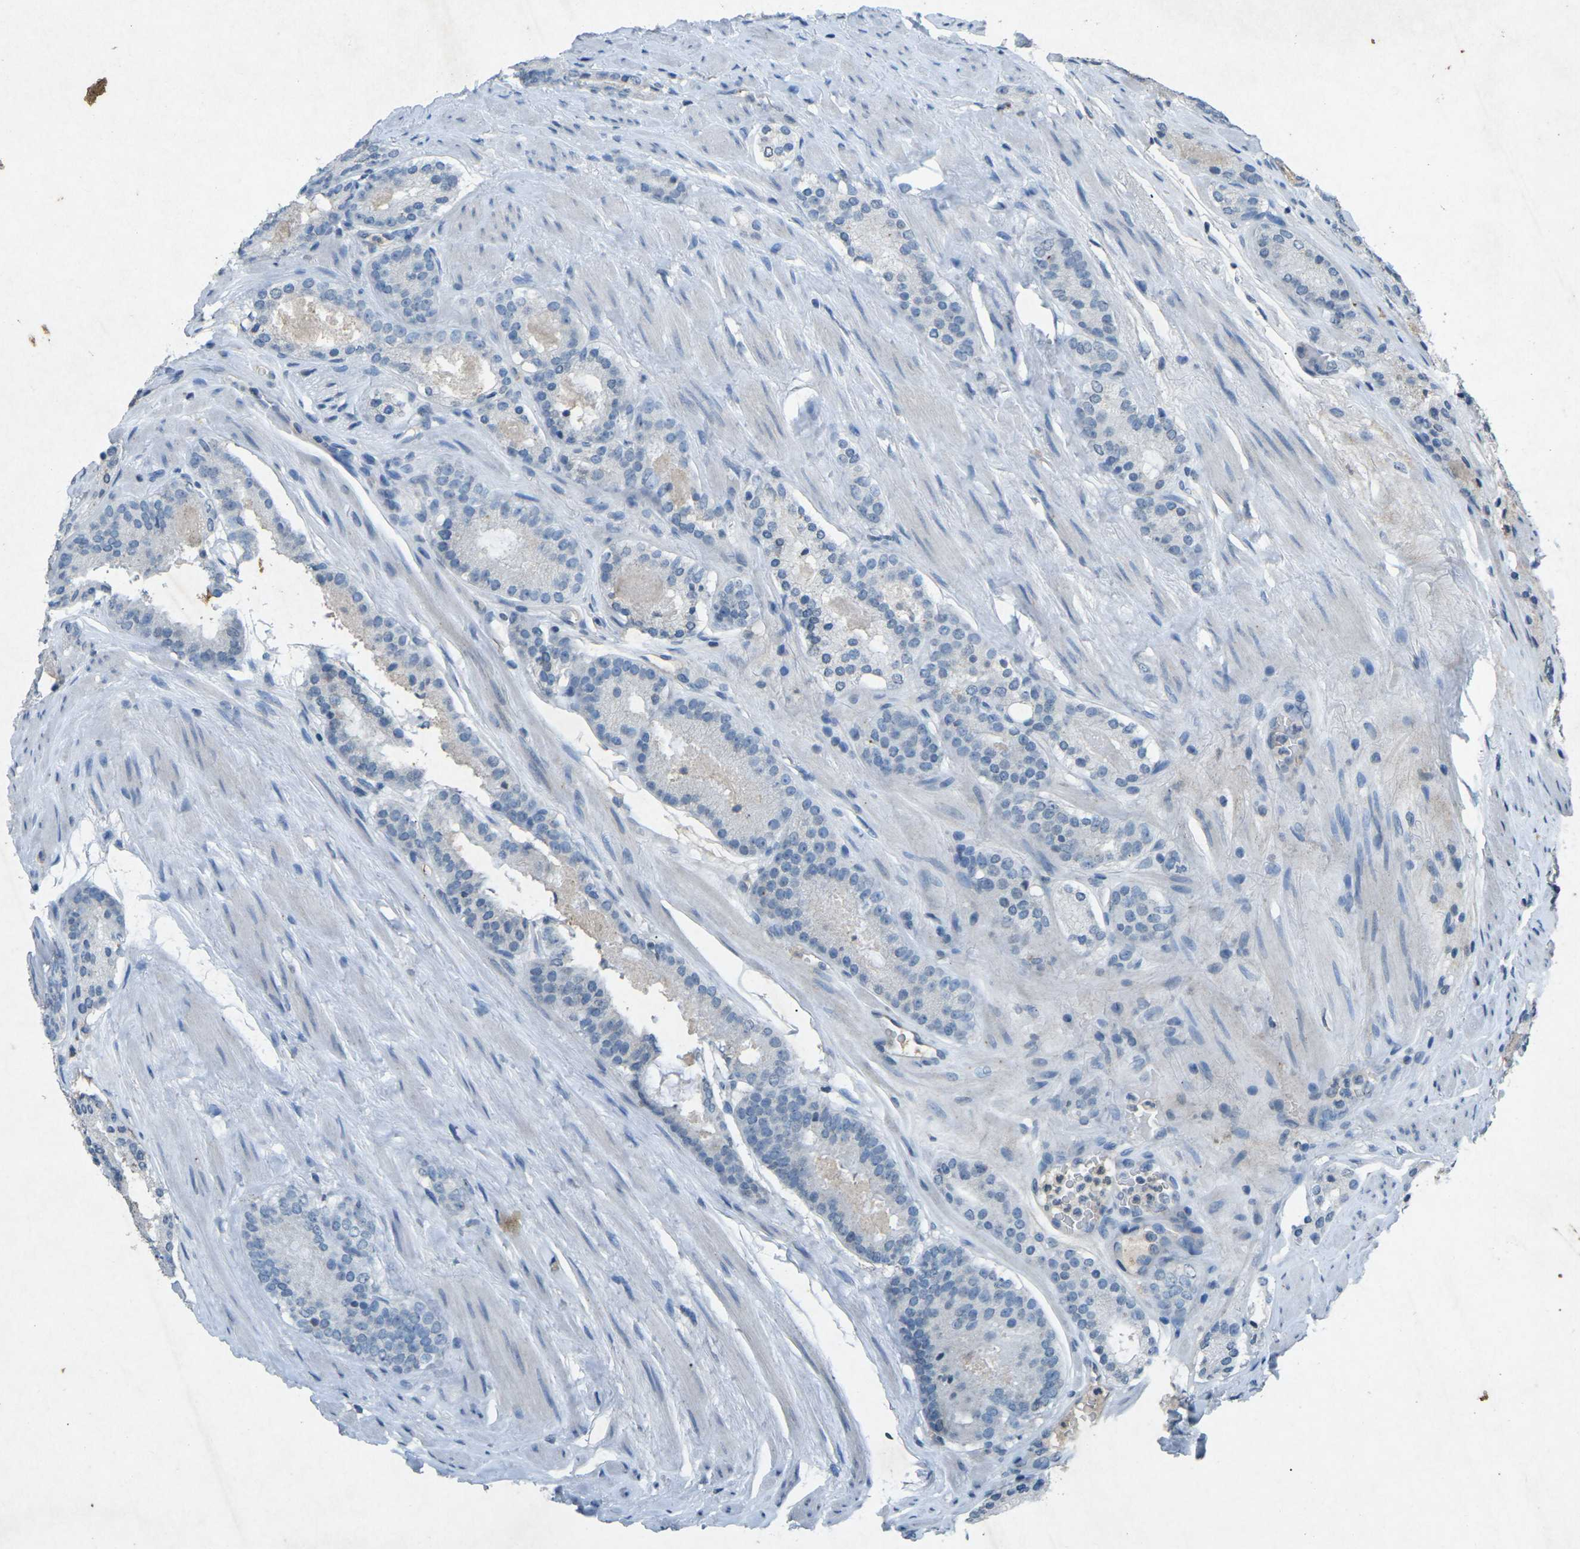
{"staining": {"intensity": "negative", "quantity": "none", "location": "none"}, "tissue": "prostate cancer", "cell_type": "Tumor cells", "image_type": "cancer", "snomed": [{"axis": "morphology", "description": "Adenocarcinoma, Low grade"}, {"axis": "topography", "description": "Prostate"}], "caption": "DAB immunohistochemical staining of human prostate cancer (adenocarcinoma (low-grade)) displays no significant positivity in tumor cells.", "gene": "A1BG", "patient": {"sex": "male", "age": 69}}